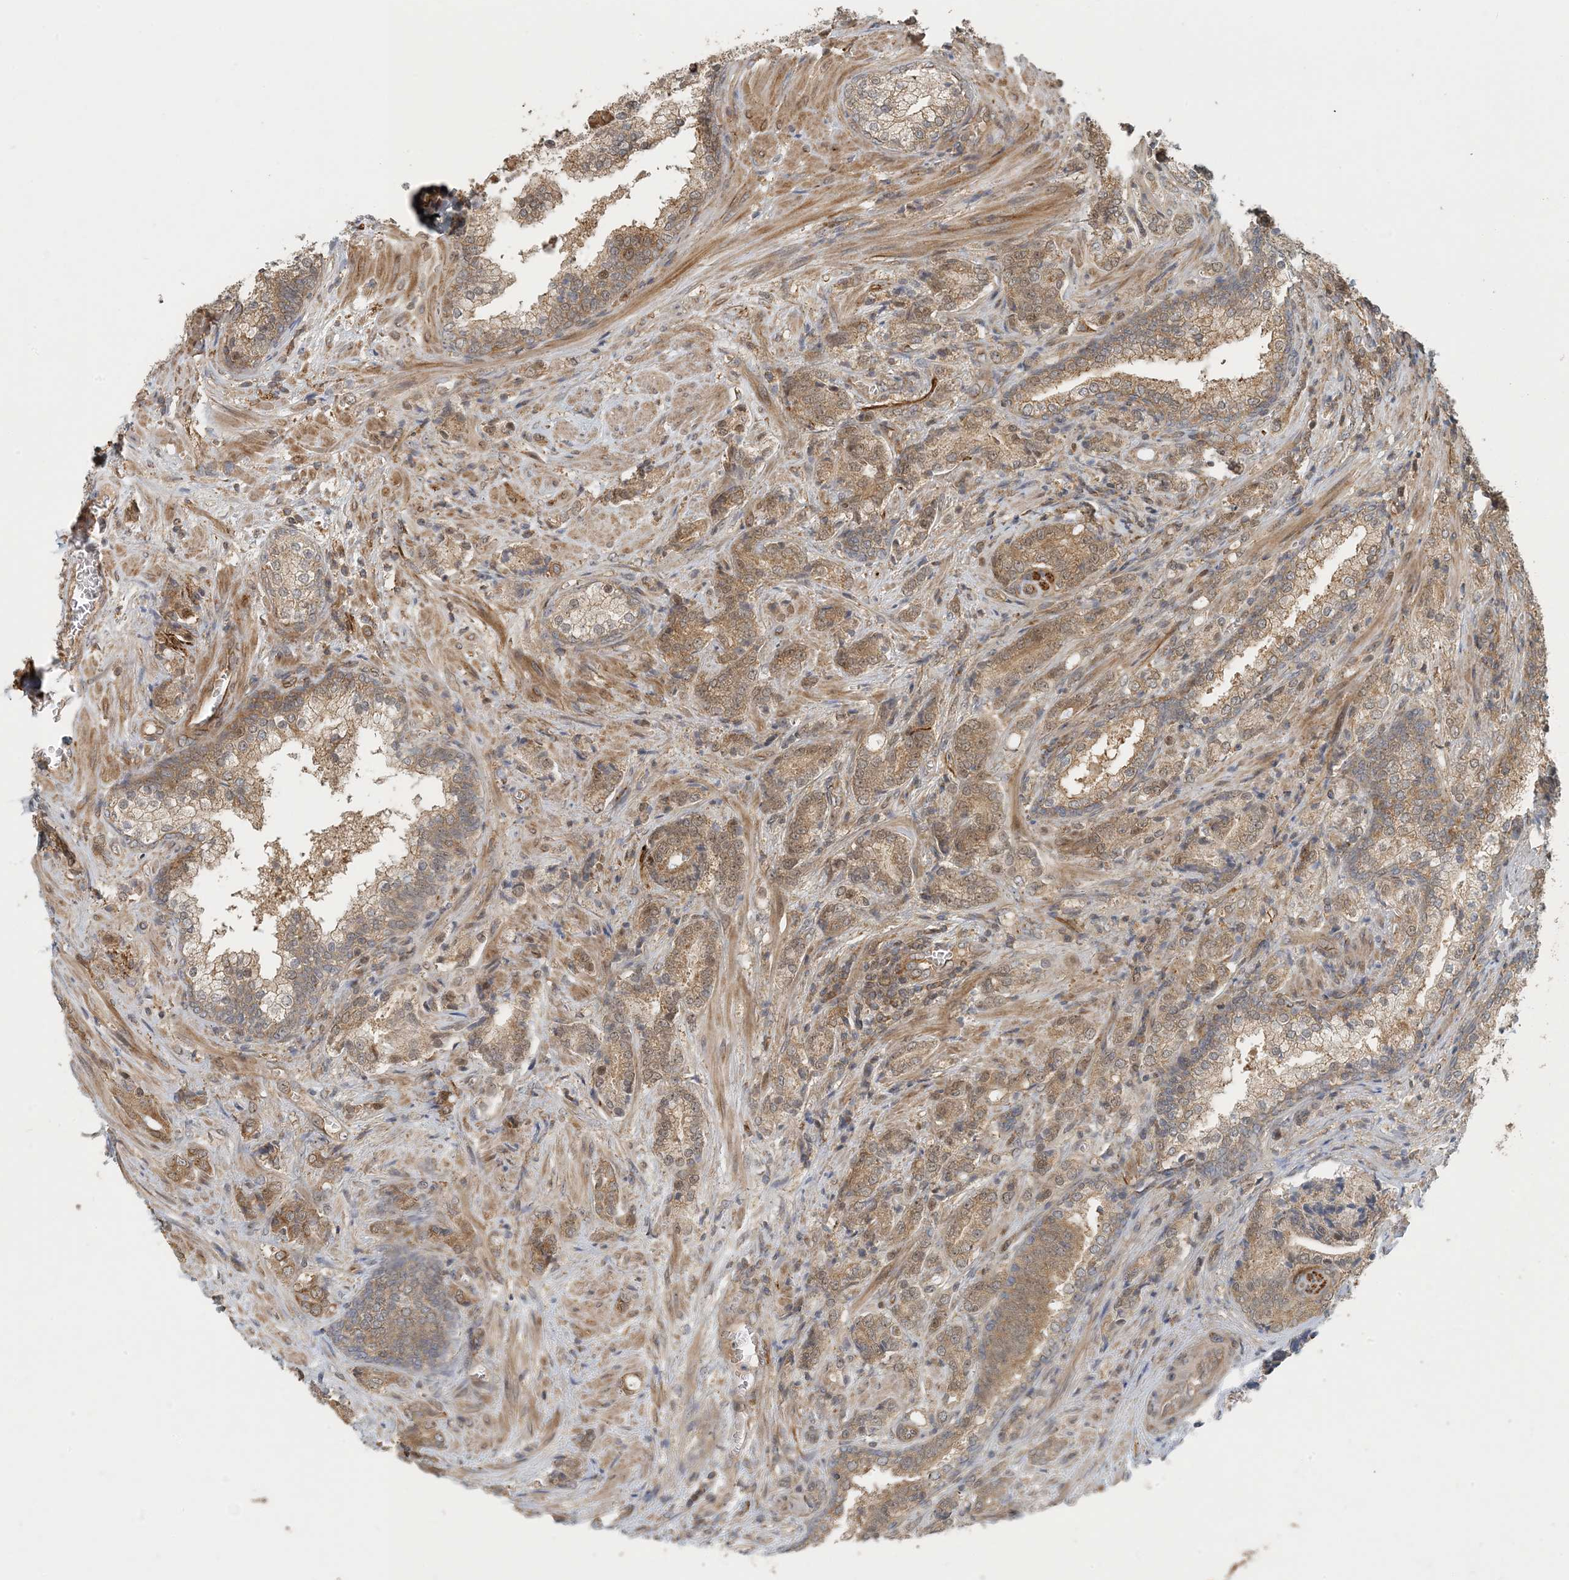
{"staining": {"intensity": "moderate", "quantity": ">75%", "location": "cytoplasmic/membranous"}, "tissue": "prostate cancer", "cell_type": "Tumor cells", "image_type": "cancer", "snomed": [{"axis": "morphology", "description": "Adenocarcinoma, High grade"}, {"axis": "topography", "description": "Prostate"}], "caption": "Moderate cytoplasmic/membranous protein staining is present in about >75% of tumor cells in prostate cancer. (DAB IHC, brown staining for protein, blue staining for nuclei).", "gene": "ZBTB3", "patient": {"sex": "male", "age": 57}}